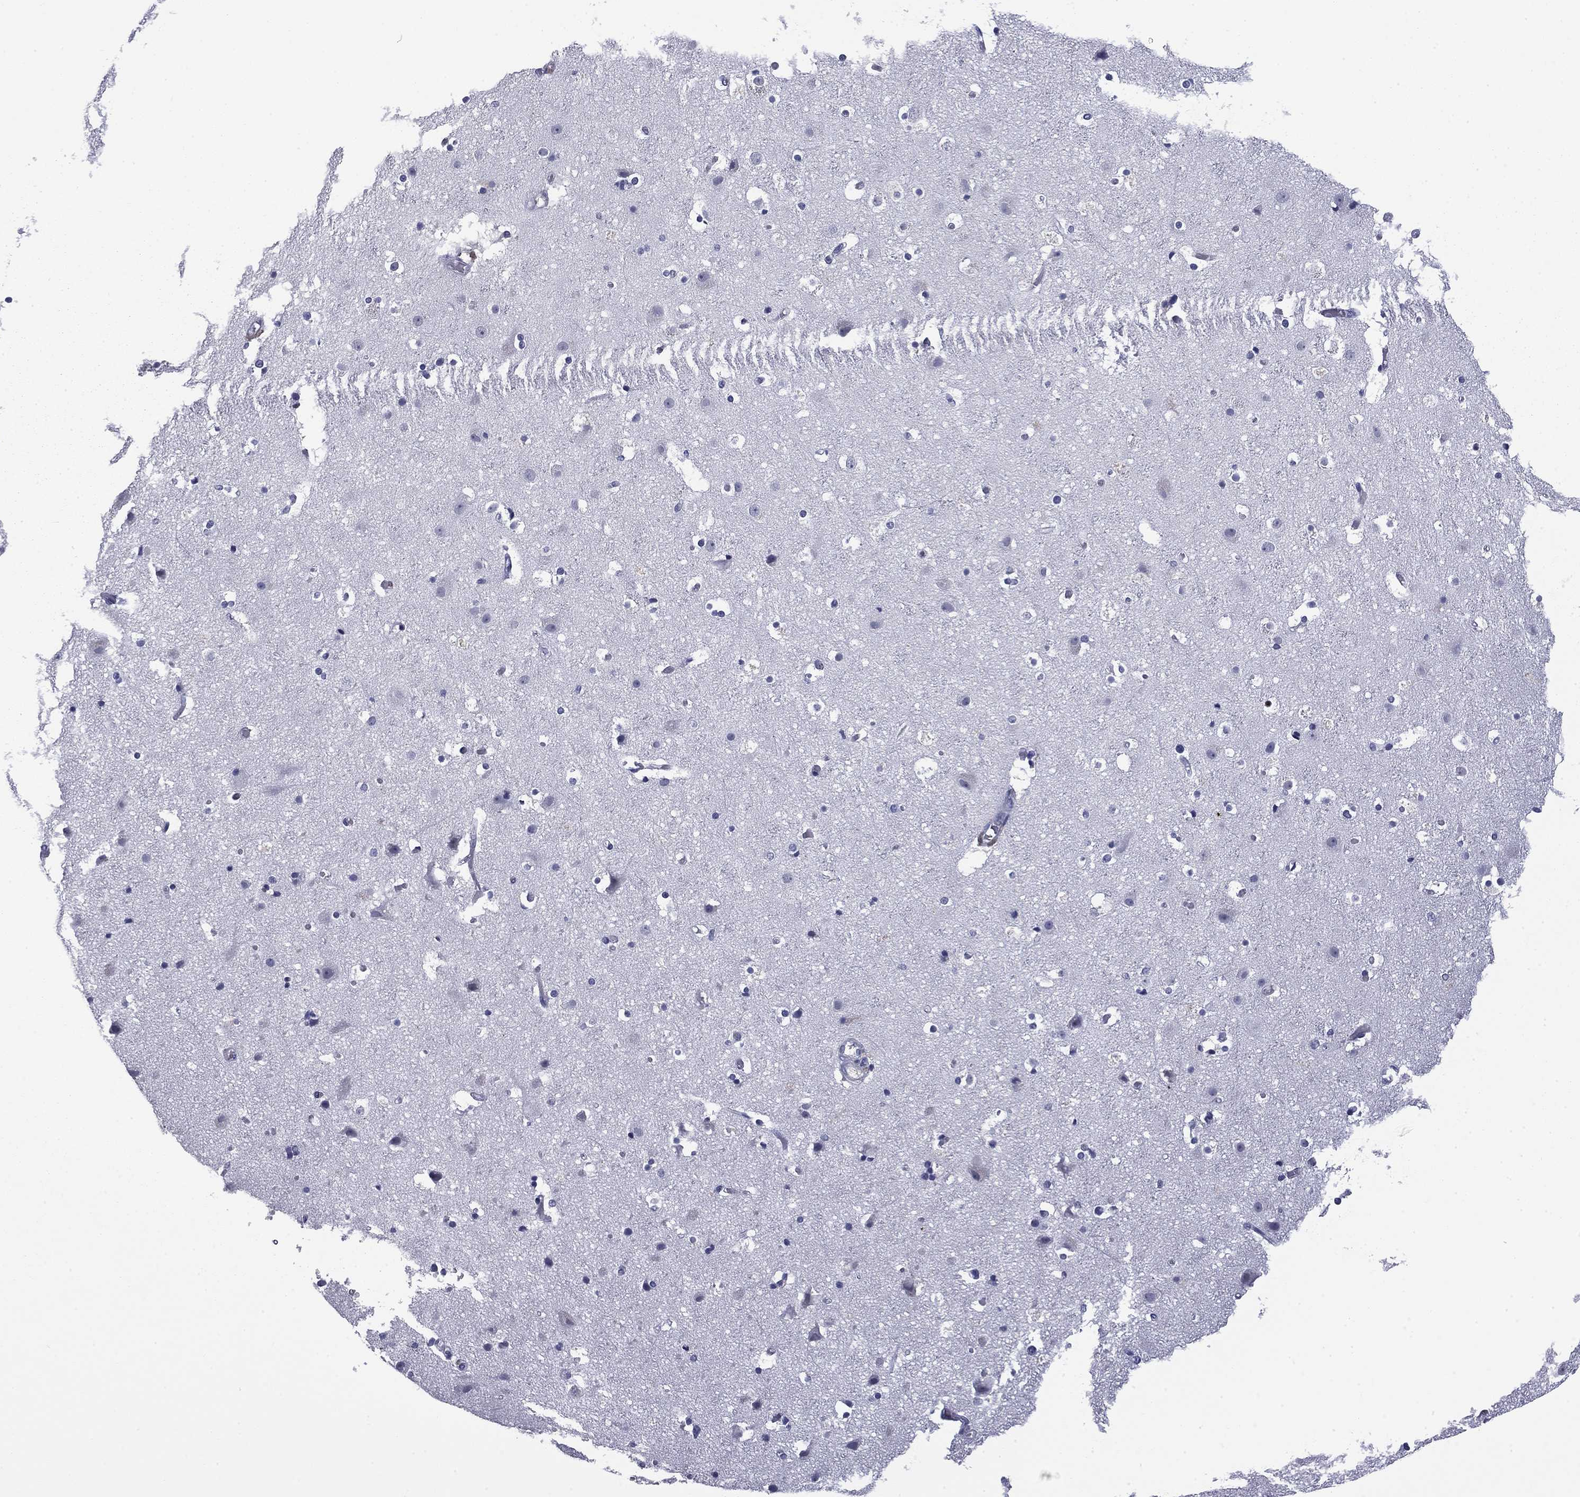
{"staining": {"intensity": "negative", "quantity": "none", "location": "none"}, "tissue": "cerebral cortex", "cell_type": "Endothelial cells", "image_type": "normal", "snomed": [{"axis": "morphology", "description": "Normal tissue, NOS"}, {"axis": "topography", "description": "Cerebral cortex"}], "caption": "High magnification brightfield microscopy of normal cerebral cortex stained with DAB (3,3'-diaminobenzidine) (brown) and counterstained with hematoxylin (blue): endothelial cells show no significant staining. (Brightfield microscopy of DAB immunohistochemistry (IHC) at high magnification).", "gene": "IKZF3", "patient": {"sex": "female", "age": 52}}